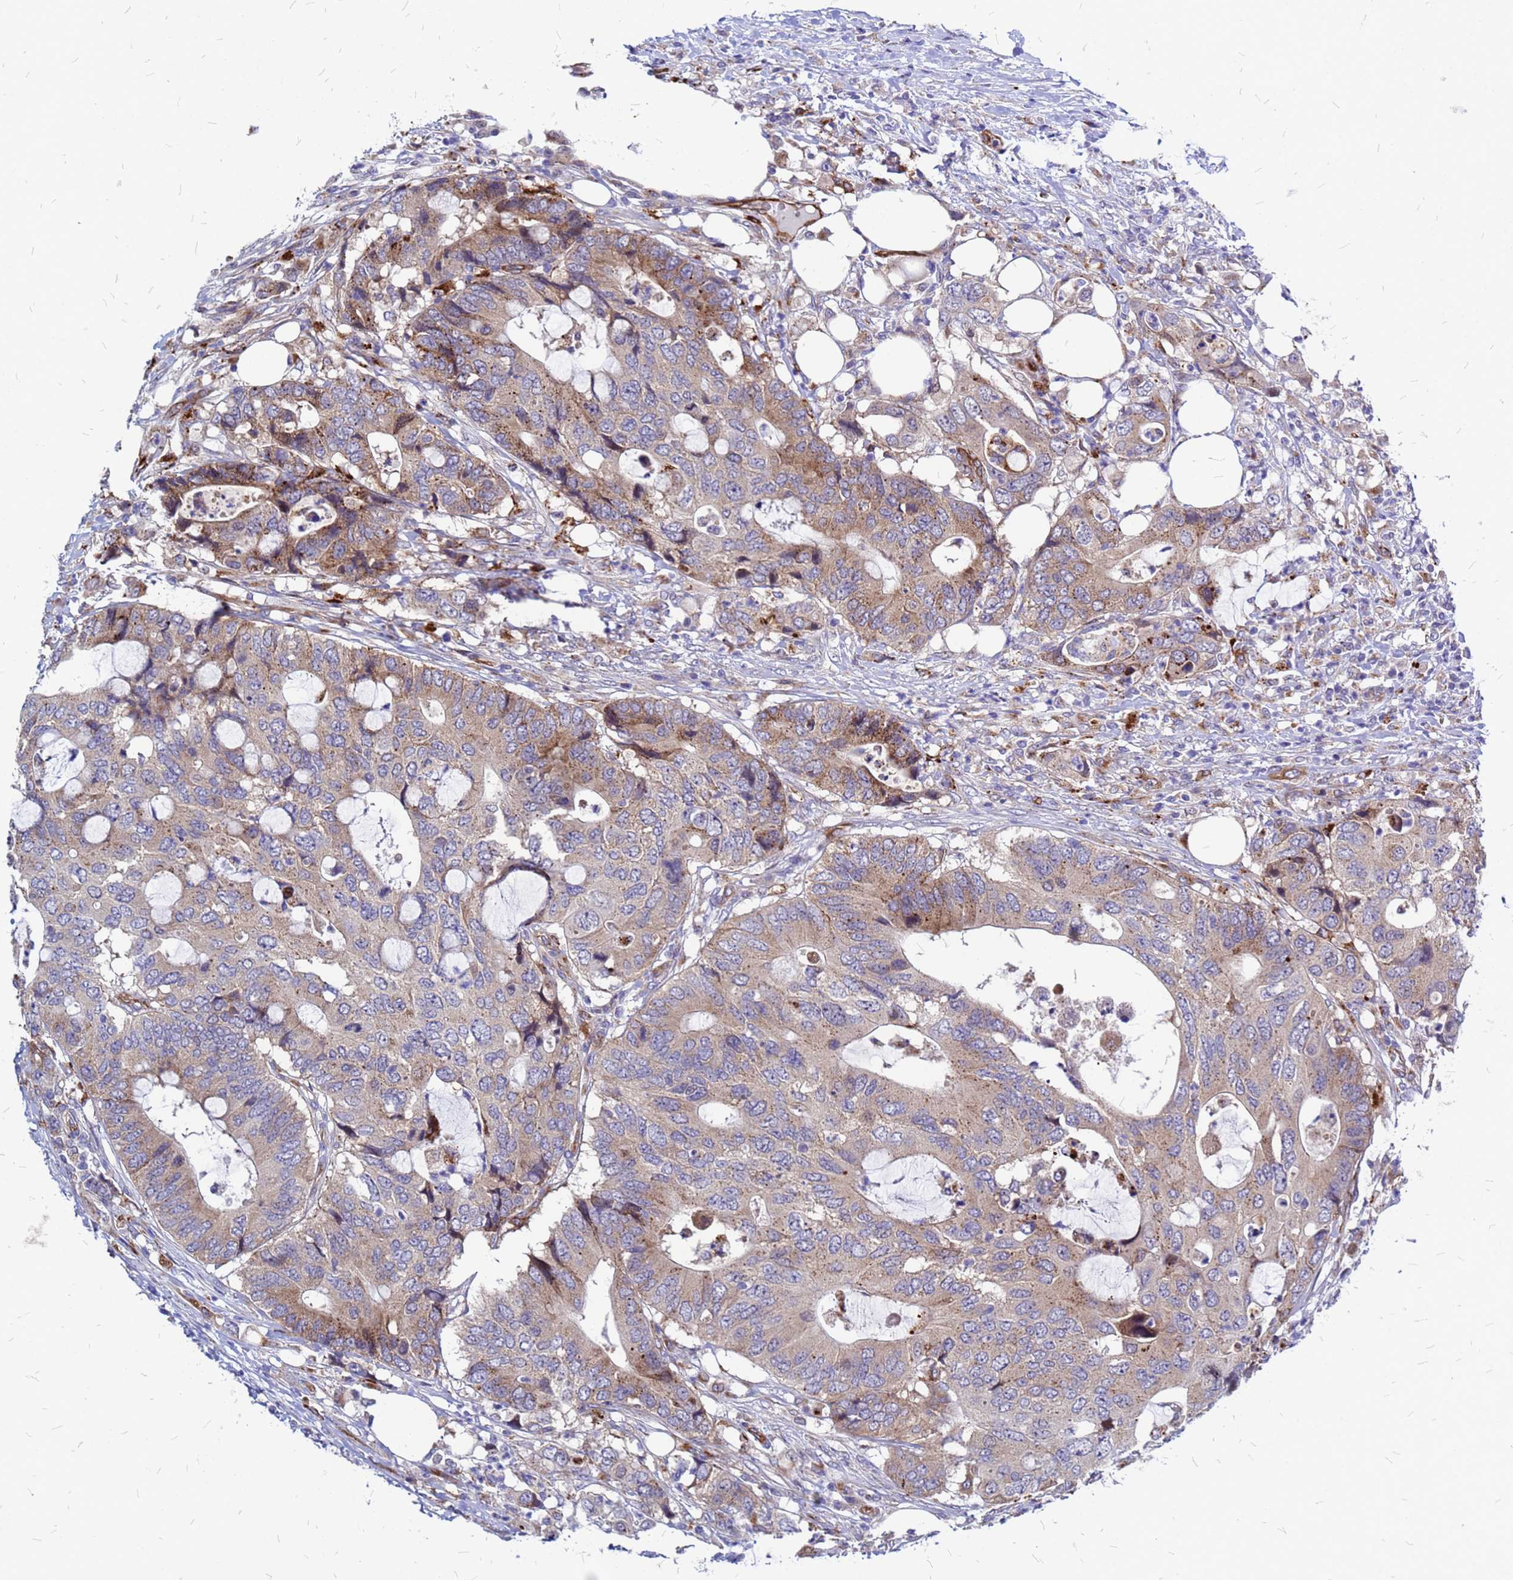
{"staining": {"intensity": "moderate", "quantity": "25%-75%", "location": "cytoplasmic/membranous"}, "tissue": "colorectal cancer", "cell_type": "Tumor cells", "image_type": "cancer", "snomed": [{"axis": "morphology", "description": "Adenocarcinoma, NOS"}, {"axis": "topography", "description": "Colon"}], "caption": "Moderate cytoplasmic/membranous positivity is identified in approximately 25%-75% of tumor cells in colorectal cancer (adenocarcinoma). (DAB (3,3'-diaminobenzidine) IHC, brown staining for protein, blue staining for nuclei).", "gene": "NOSTRIN", "patient": {"sex": "male", "age": 71}}